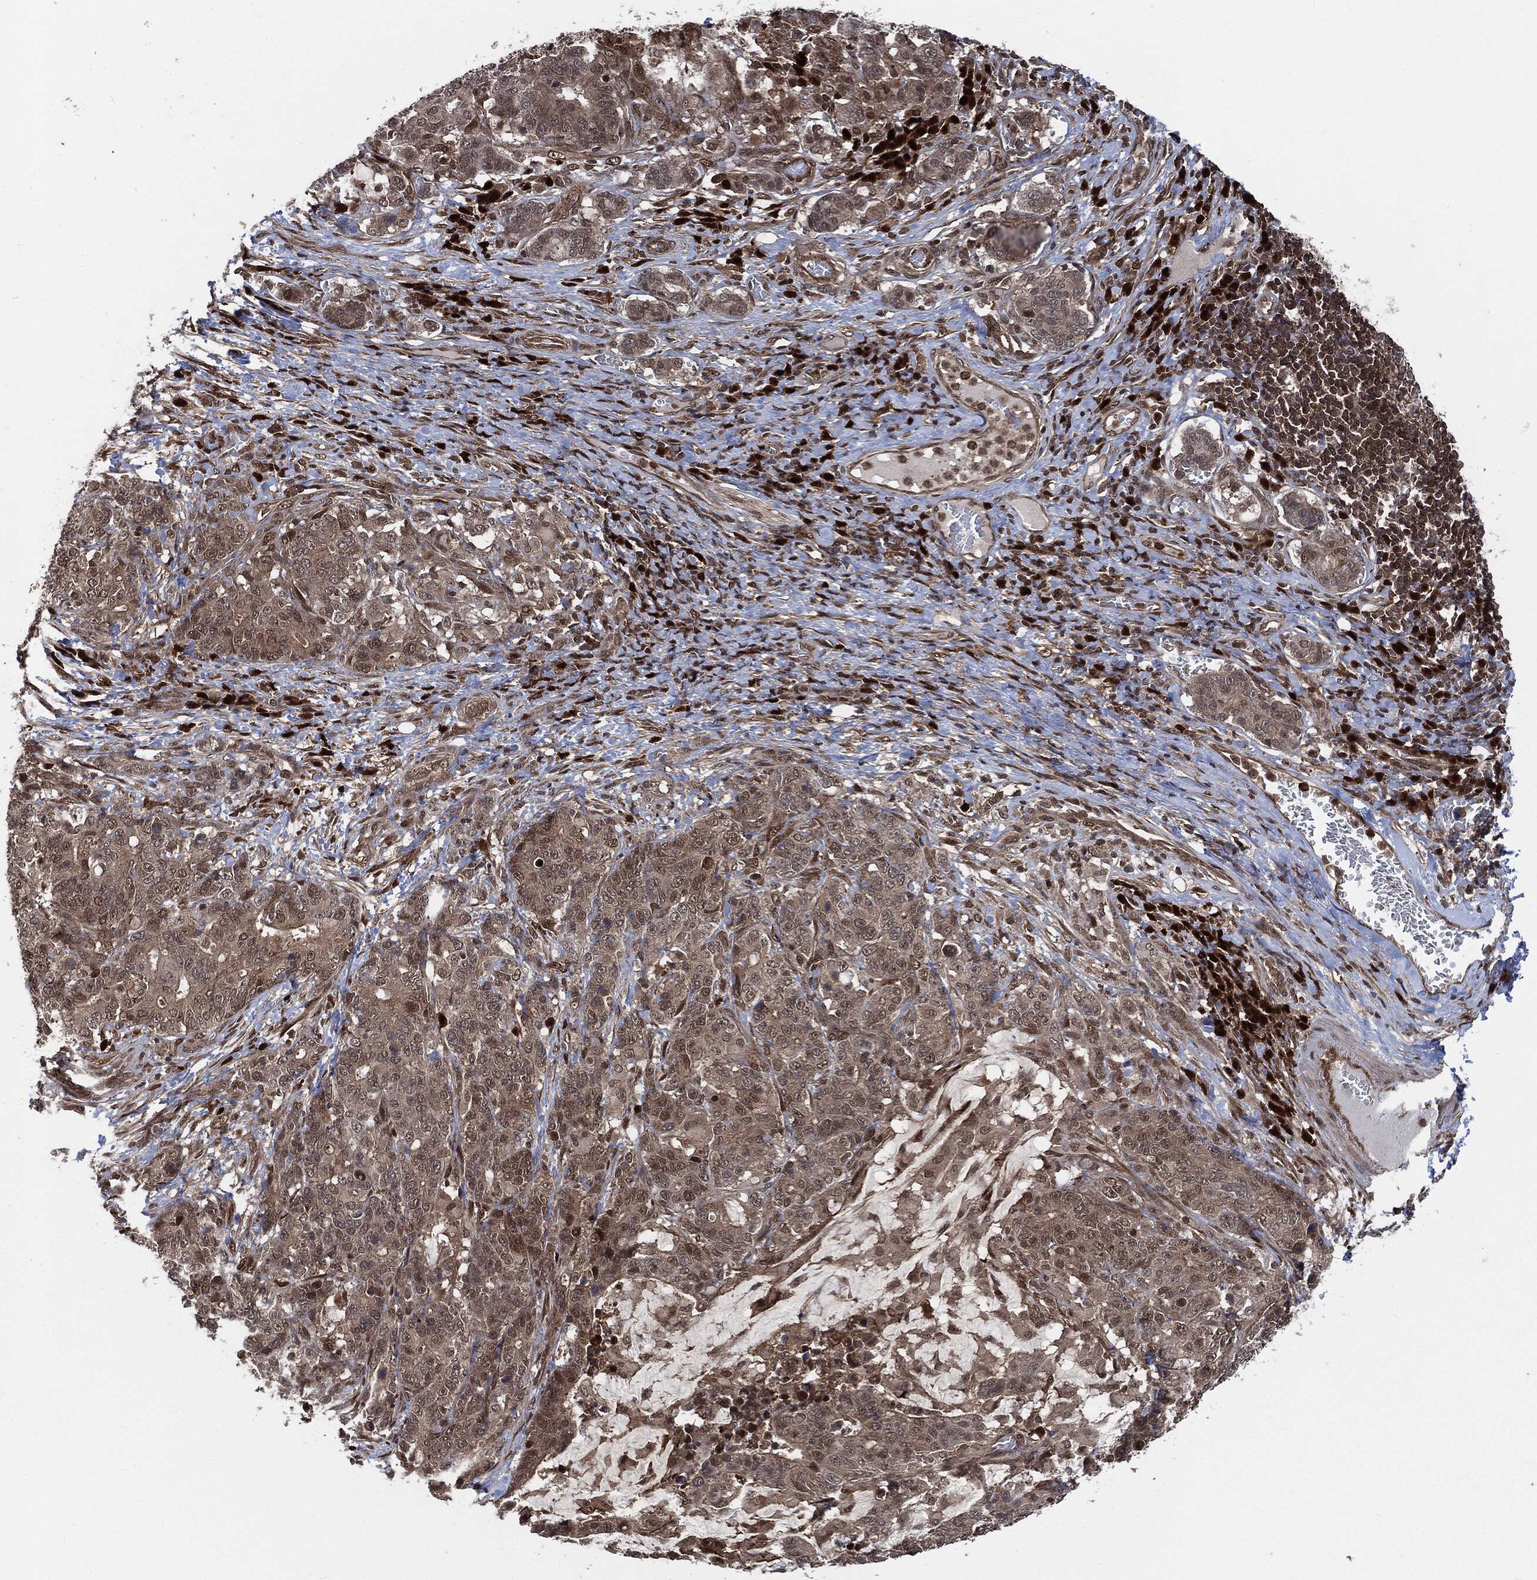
{"staining": {"intensity": "weak", "quantity": "<25%", "location": "cytoplasmic/membranous,nuclear"}, "tissue": "stomach cancer", "cell_type": "Tumor cells", "image_type": "cancer", "snomed": [{"axis": "morphology", "description": "Normal tissue, NOS"}, {"axis": "morphology", "description": "Adenocarcinoma, NOS"}, {"axis": "topography", "description": "Stomach"}], "caption": "Human stomach adenocarcinoma stained for a protein using immunohistochemistry (IHC) shows no staining in tumor cells.", "gene": "CUTA", "patient": {"sex": "female", "age": 64}}